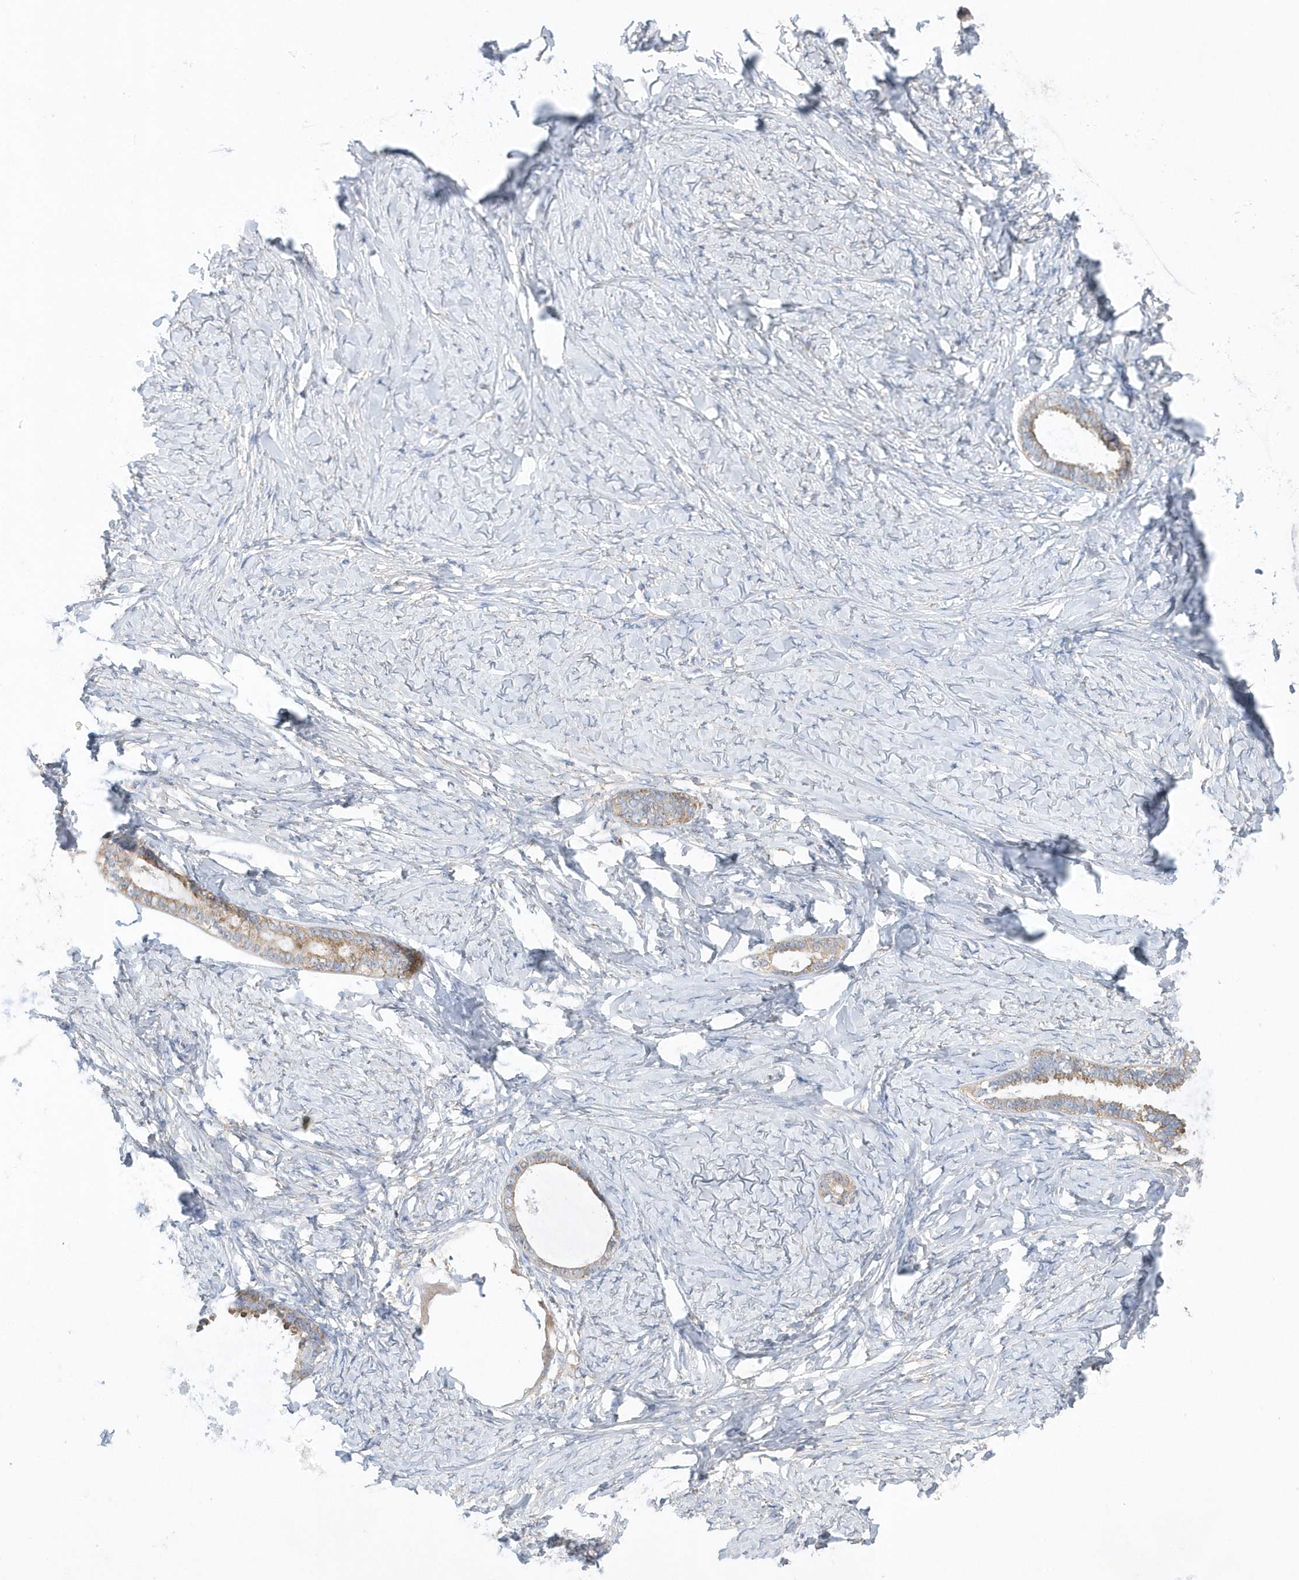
{"staining": {"intensity": "moderate", "quantity": ">75%", "location": "cytoplasmic/membranous"}, "tissue": "ovarian cancer", "cell_type": "Tumor cells", "image_type": "cancer", "snomed": [{"axis": "morphology", "description": "Cystadenocarcinoma, serous, NOS"}, {"axis": "topography", "description": "Ovary"}], "caption": "A brown stain highlights moderate cytoplasmic/membranous expression of a protein in human ovarian serous cystadenocarcinoma tumor cells.", "gene": "SPATA5", "patient": {"sex": "female", "age": 79}}